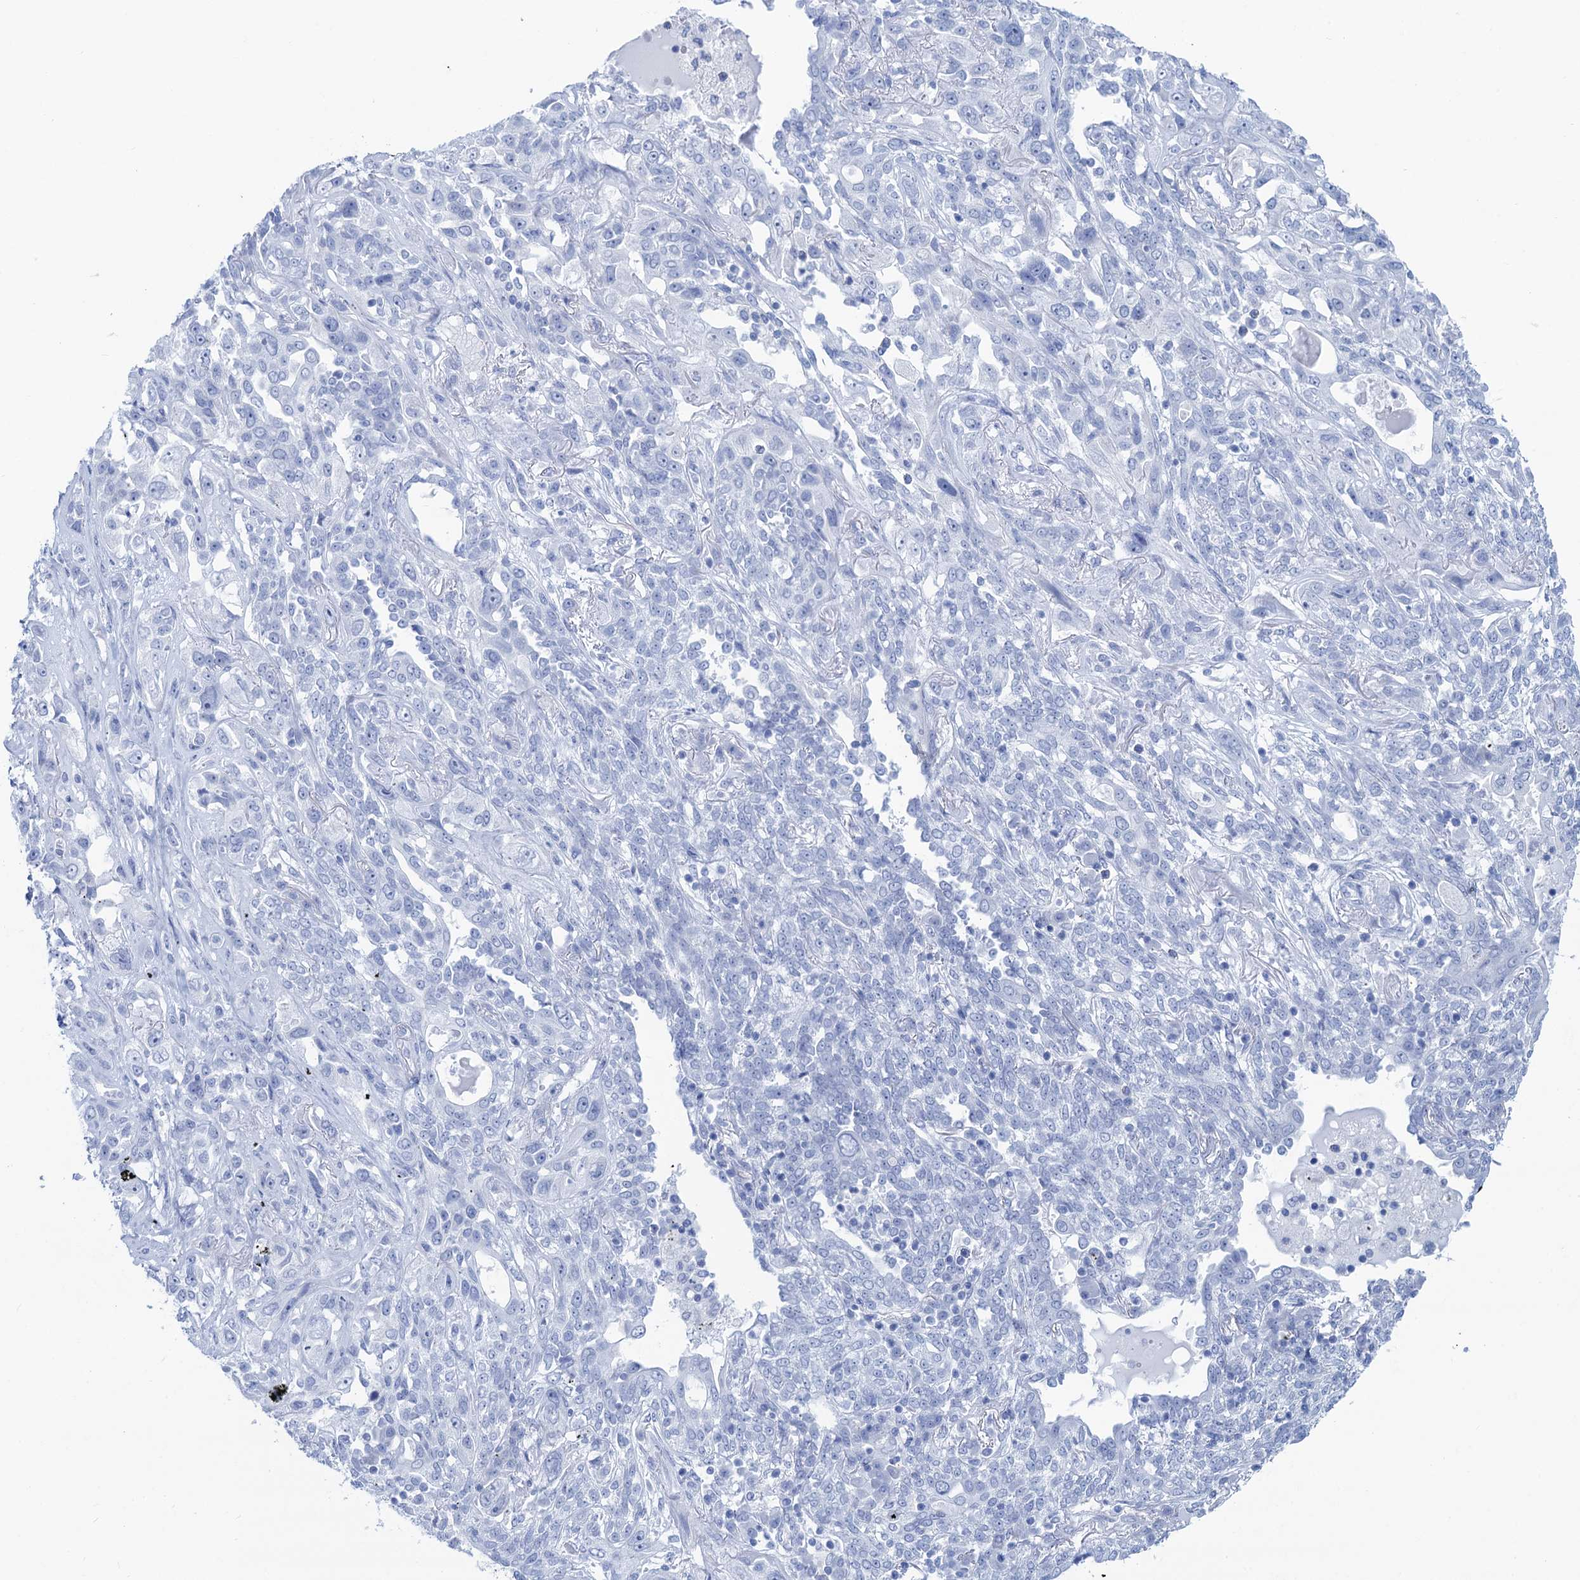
{"staining": {"intensity": "negative", "quantity": "none", "location": "none"}, "tissue": "lung cancer", "cell_type": "Tumor cells", "image_type": "cancer", "snomed": [{"axis": "morphology", "description": "Squamous cell carcinoma, NOS"}, {"axis": "topography", "description": "Lung"}], "caption": "Protein analysis of lung cancer (squamous cell carcinoma) reveals no significant expression in tumor cells.", "gene": "CABYR", "patient": {"sex": "female", "age": 70}}